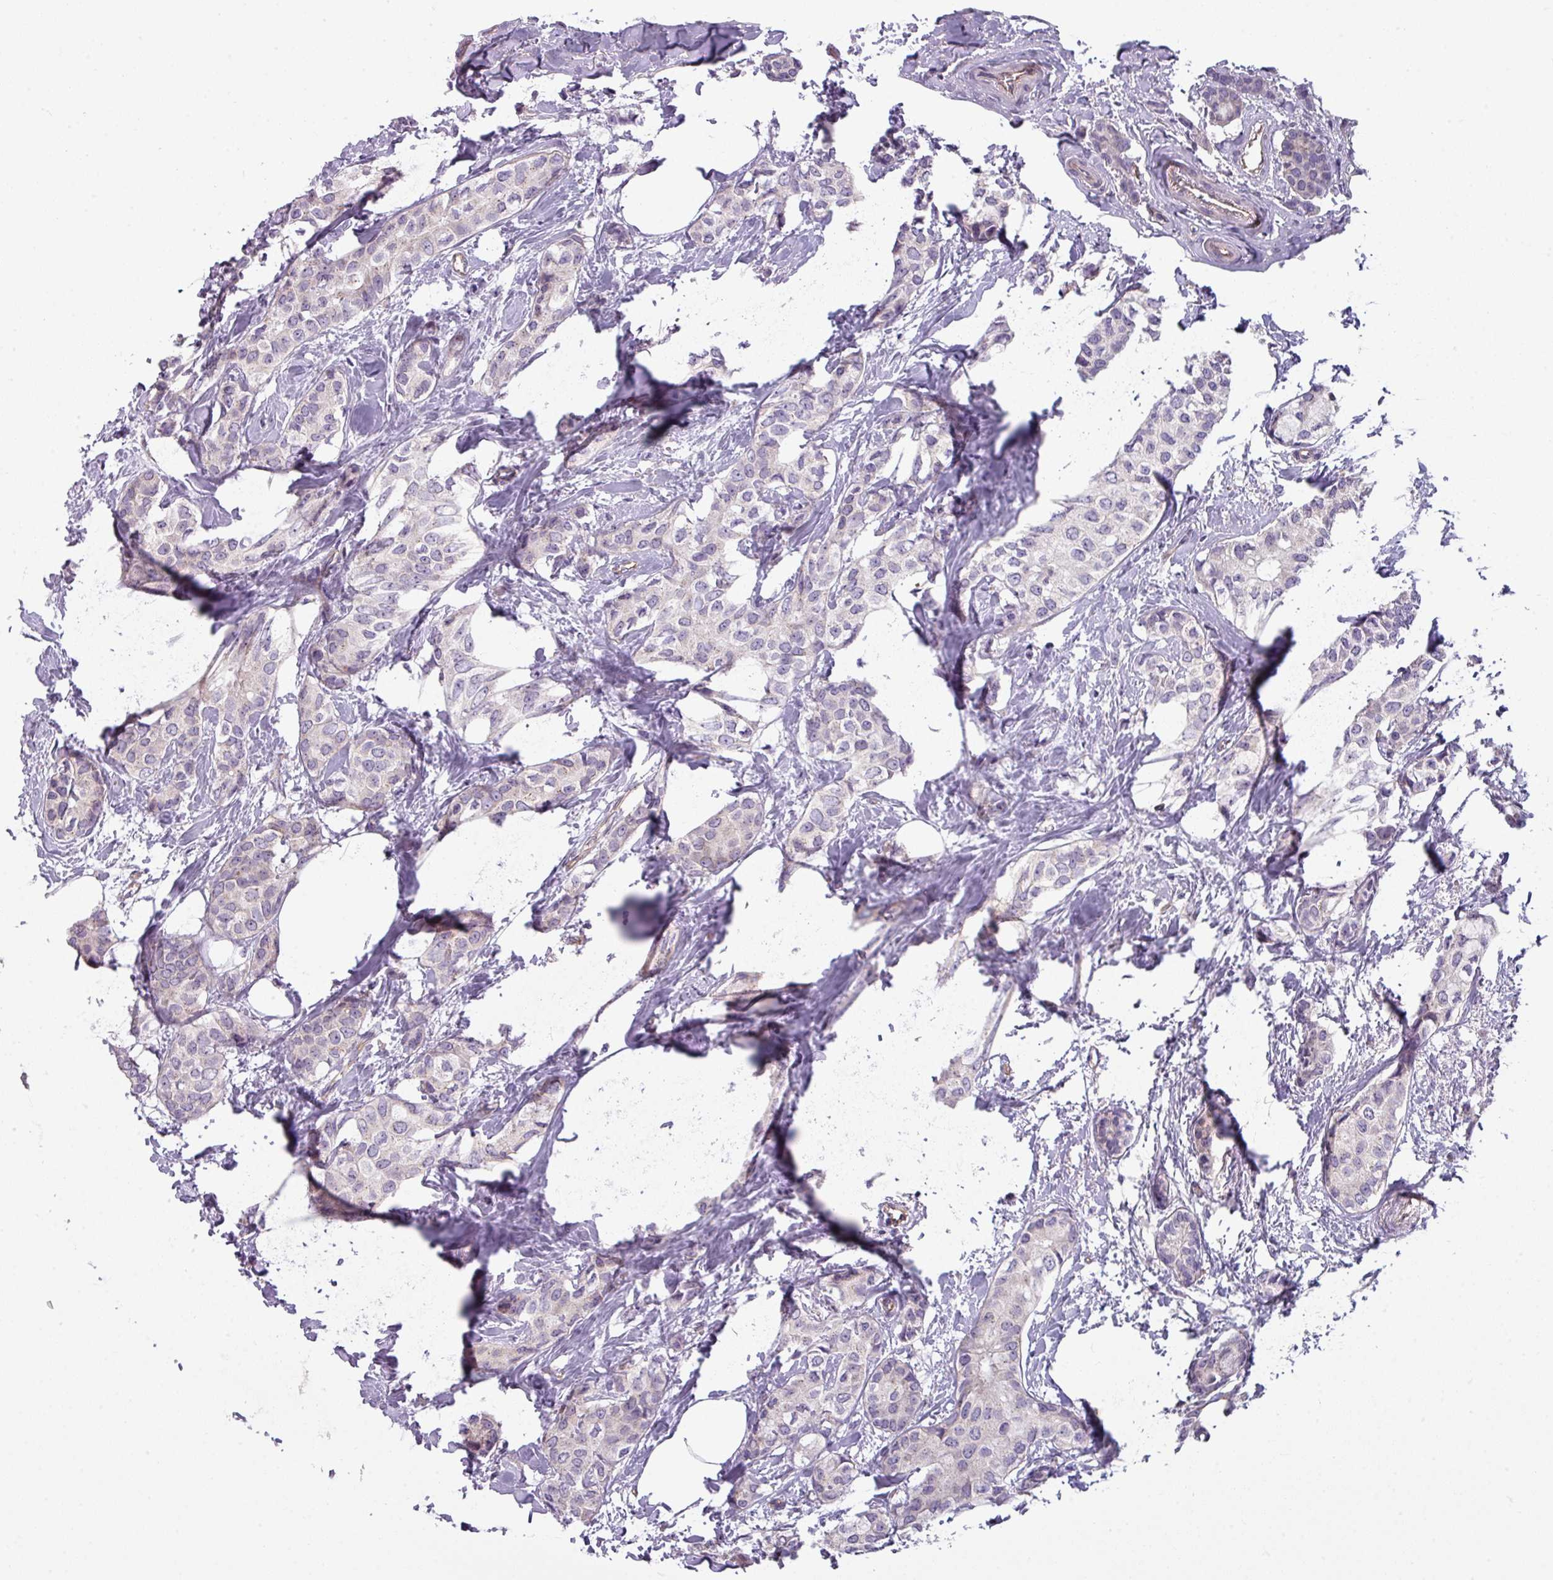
{"staining": {"intensity": "negative", "quantity": "none", "location": "none"}, "tissue": "breast cancer", "cell_type": "Tumor cells", "image_type": "cancer", "snomed": [{"axis": "morphology", "description": "Duct carcinoma"}, {"axis": "topography", "description": "Breast"}], "caption": "High power microscopy histopathology image of an immunohistochemistry (IHC) micrograph of breast infiltrating ductal carcinoma, revealing no significant expression in tumor cells.", "gene": "BUD23", "patient": {"sex": "female", "age": 73}}